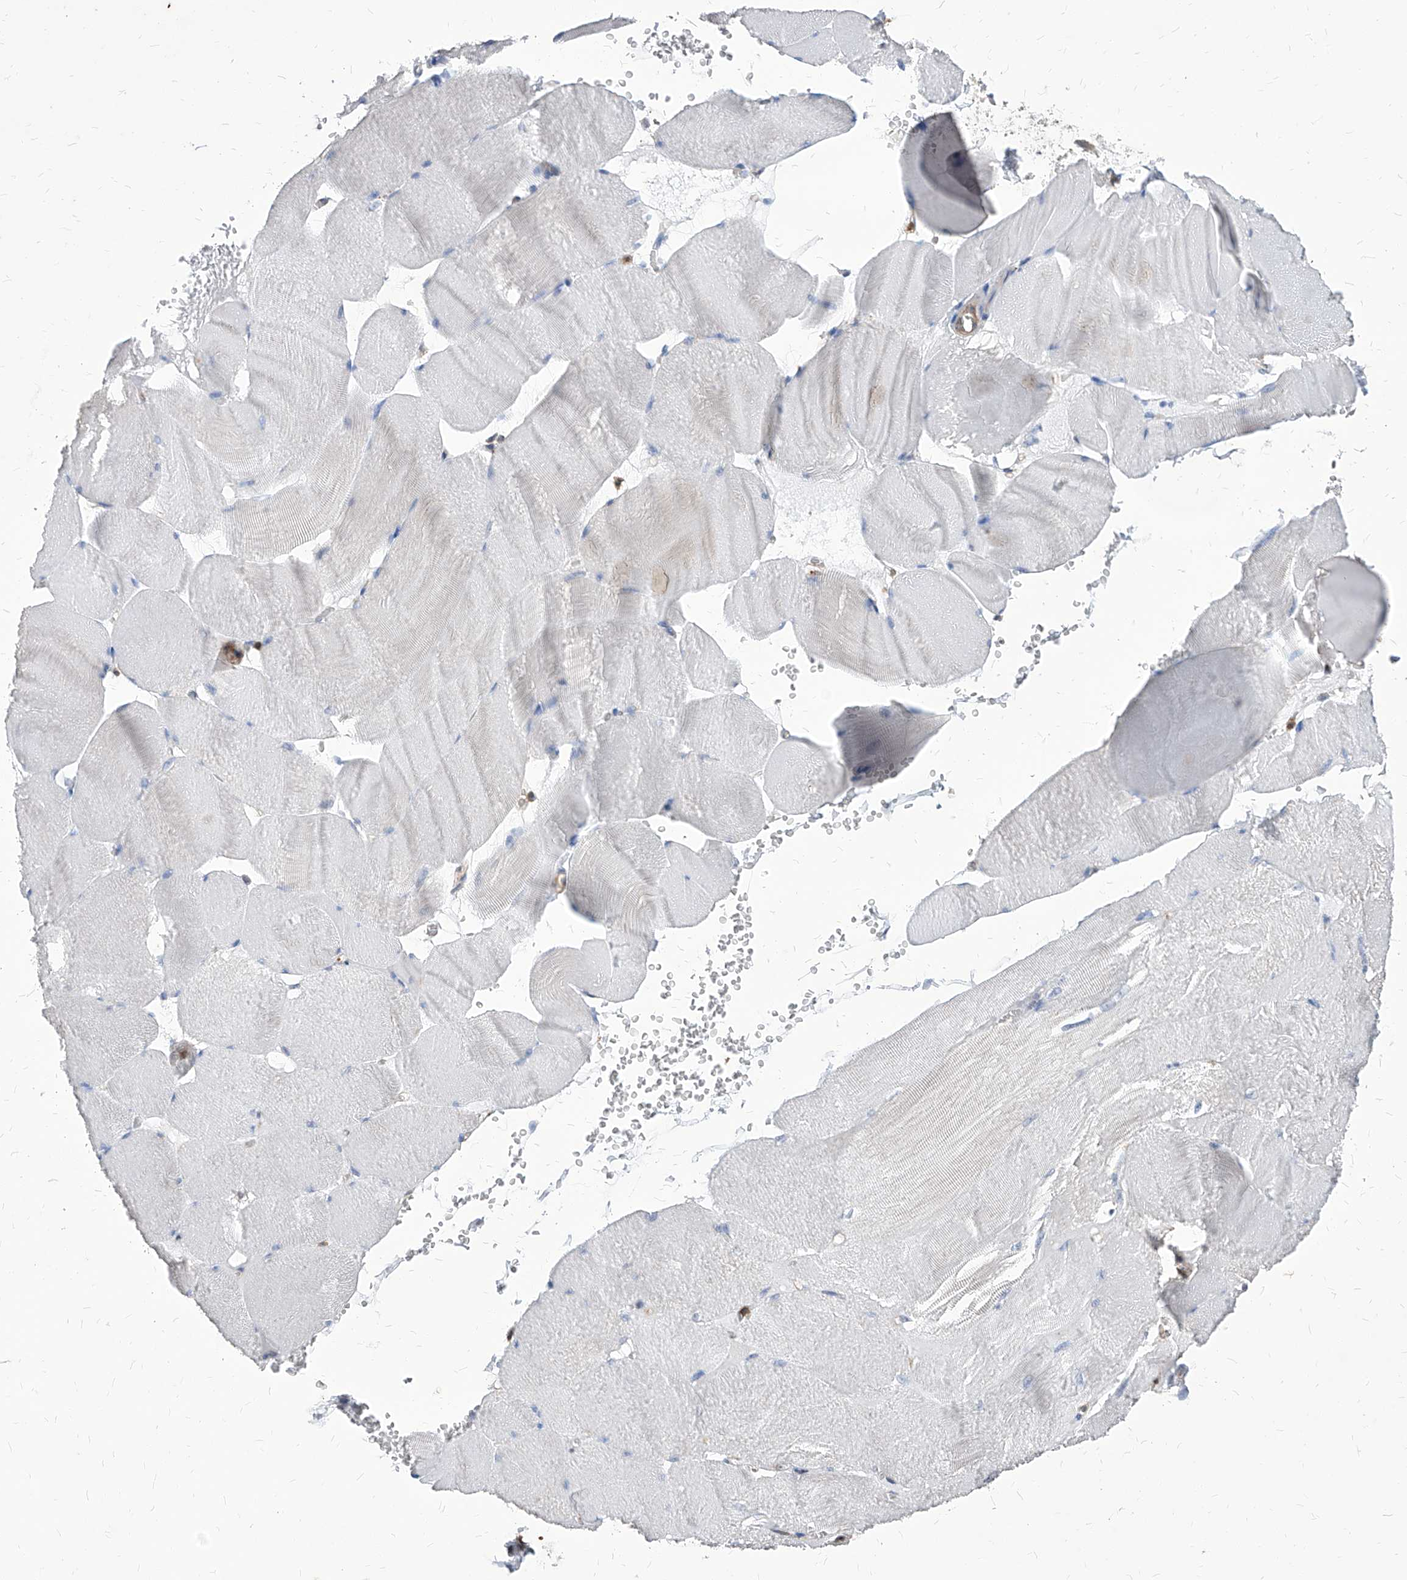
{"staining": {"intensity": "negative", "quantity": "none", "location": "none"}, "tissue": "skeletal muscle", "cell_type": "Myocytes", "image_type": "normal", "snomed": [{"axis": "morphology", "description": "Normal tissue, NOS"}, {"axis": "morphology", "description": "Basal cell carcinoma"}, {"axis": "topography", "description": "Skeletal muscle"}], "caption": "A high-resolution histopathology image shows IHC staining of normal skeletal muscle, which exhibits no significant staining in myocytes.", "gene": "ABRACL", "patient": {"sex": "female", "age": 64}}